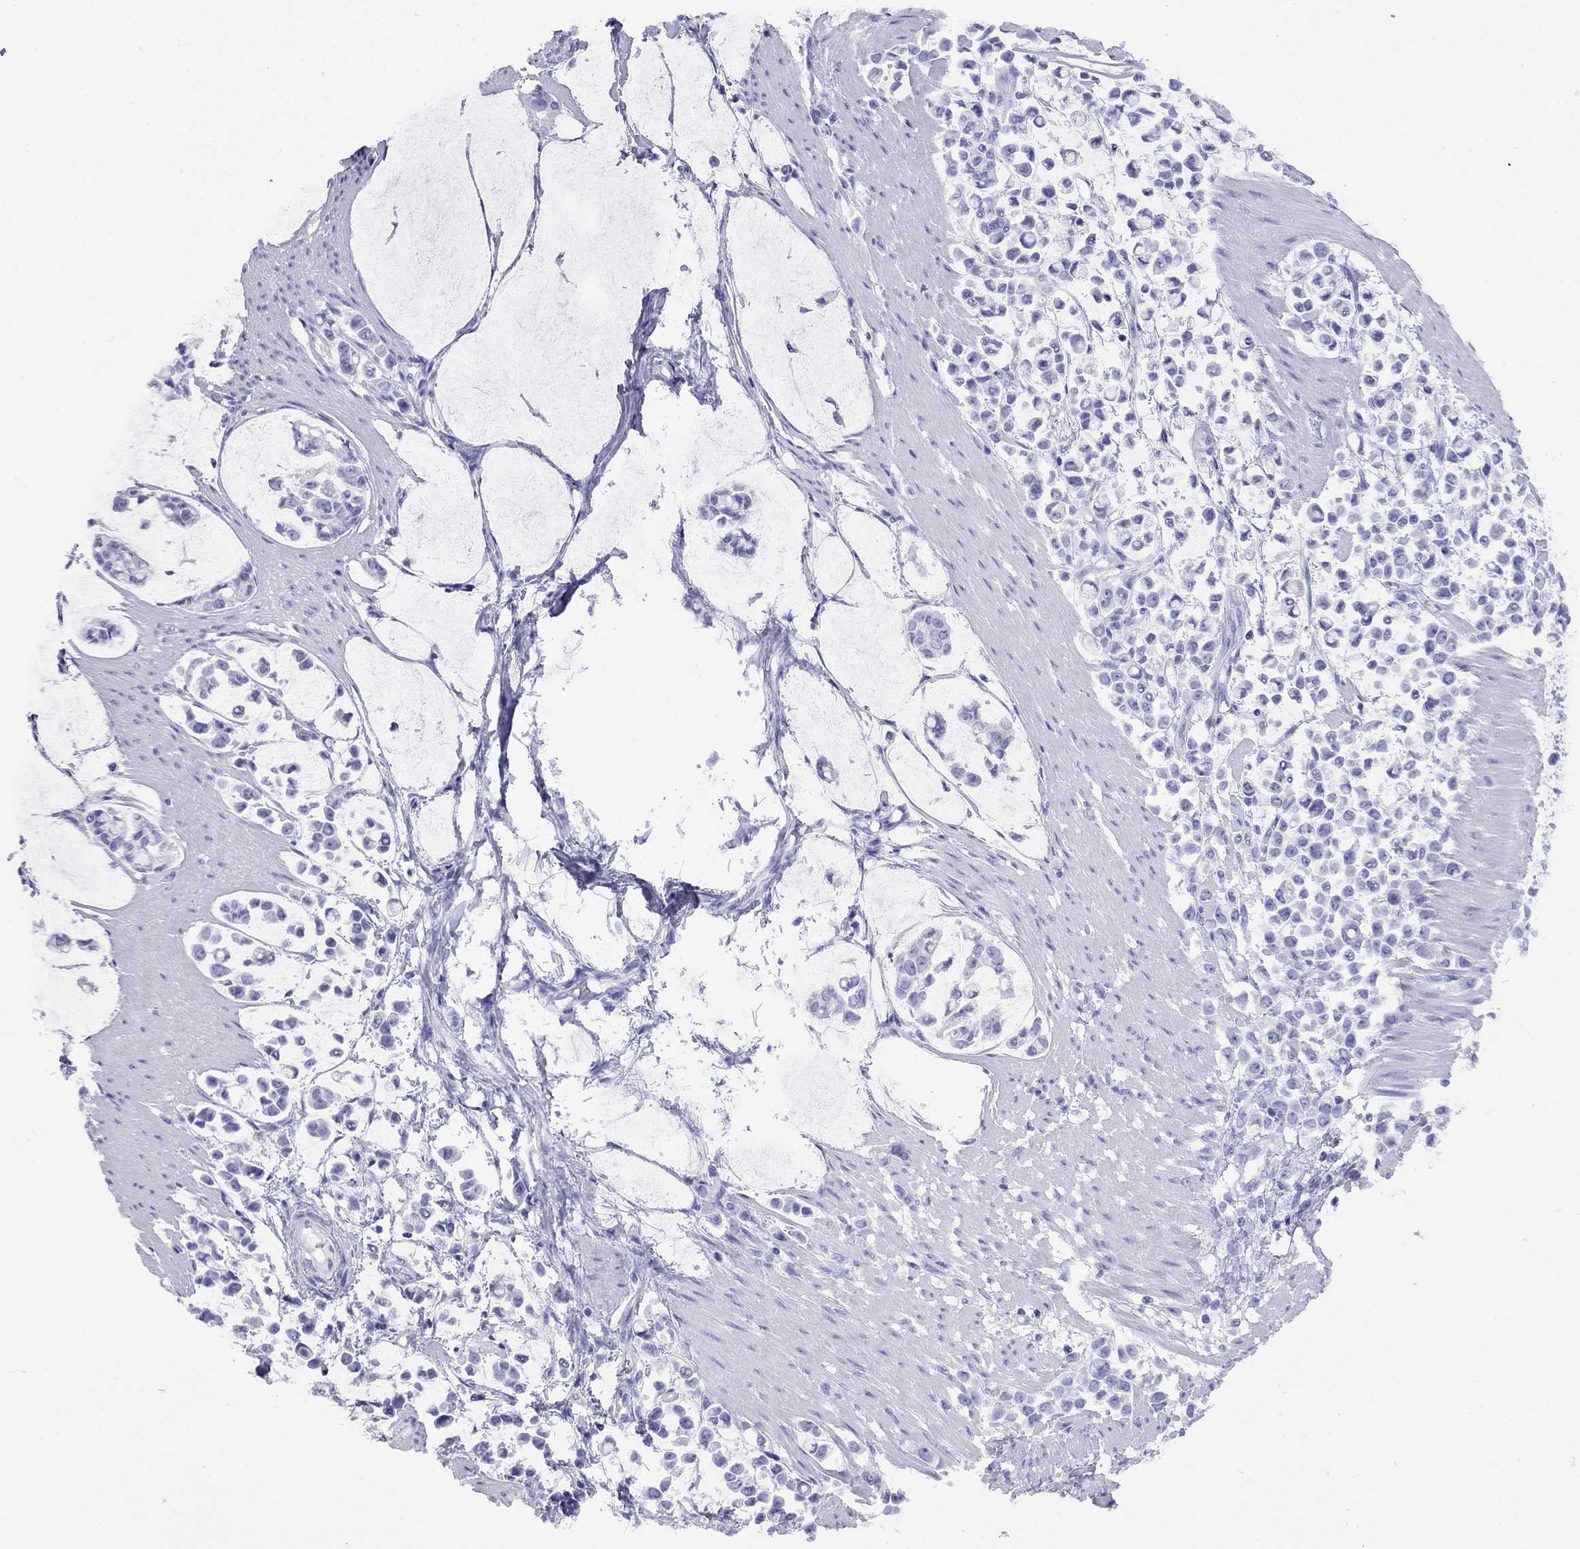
{"staining": {"intensity": "negative", "quantity": "none", "location": "none"}, "tissue": "stomach cancer", "cell_type": "Tumor cells", "image_type": "cancer", "snomed": [{"axis": "morphology", "description": "Adenocarcinoma, NOS"}, {"axis": "topography", "description": "Stomach"}], "caption": "DAB (3,3'-diaminobenzidine) immunohistochemical staining of stomach cancer shows no significant expression in tumor cells.", "gene": "LYAR", "patient": {"sex": "male", "age": 82}}